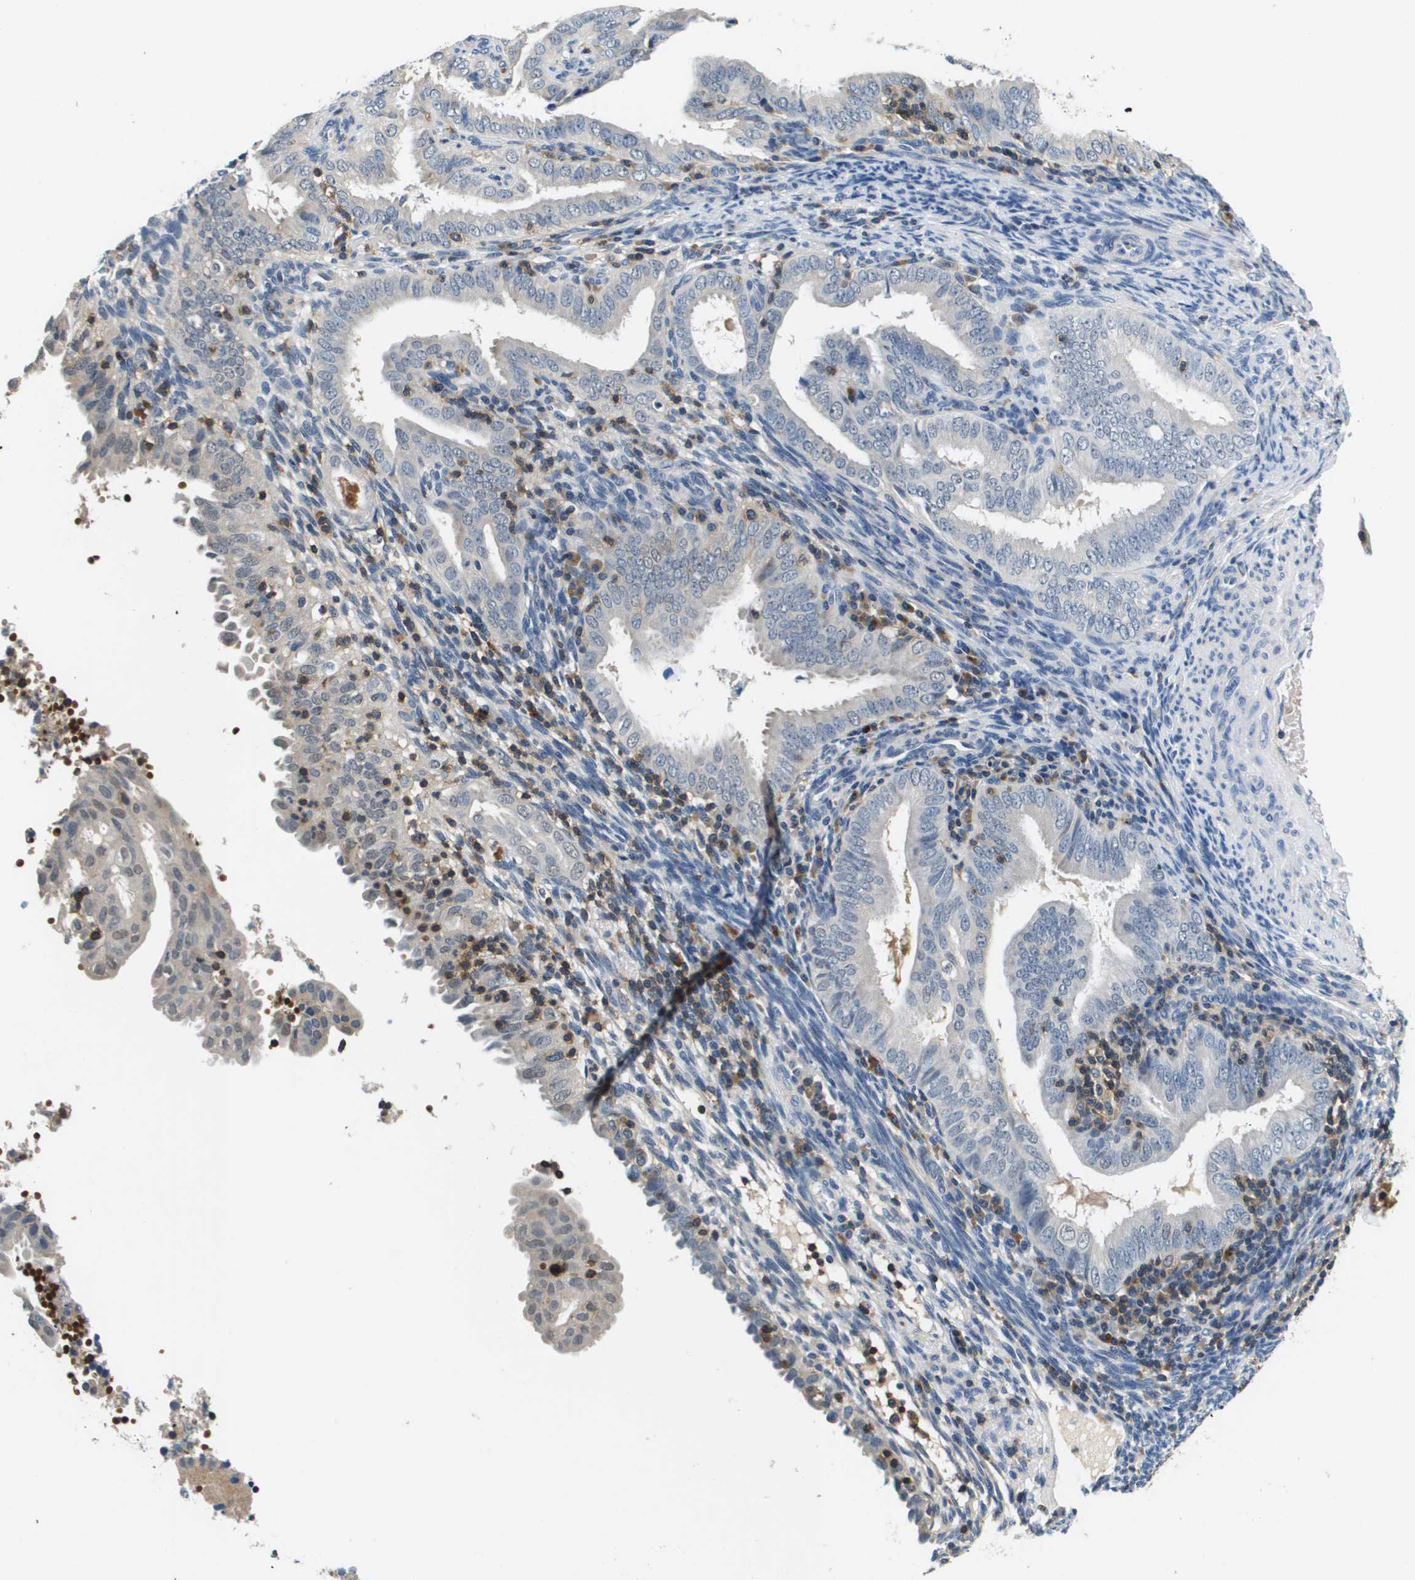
{"staining": {"intensity": "negative", "quantity": "none", "location": "none"}, "tissue": "endometrial cancer", "cell_type": "Tumor cells", "image_type": "cancer", "snomed": [{"axis": "morphology", "description": "Adenocarcinoma, NOS"}, {"axis": "topography", "description": "Endometrium"}], "caption": "High power microscopy micrograph of an immunohistochemistry histopathology image of endometrial cancer, revealing no significant staining in tumor cells.", "gene": "KCNQ5", "patient": {"sex": "female", "age": 58}}